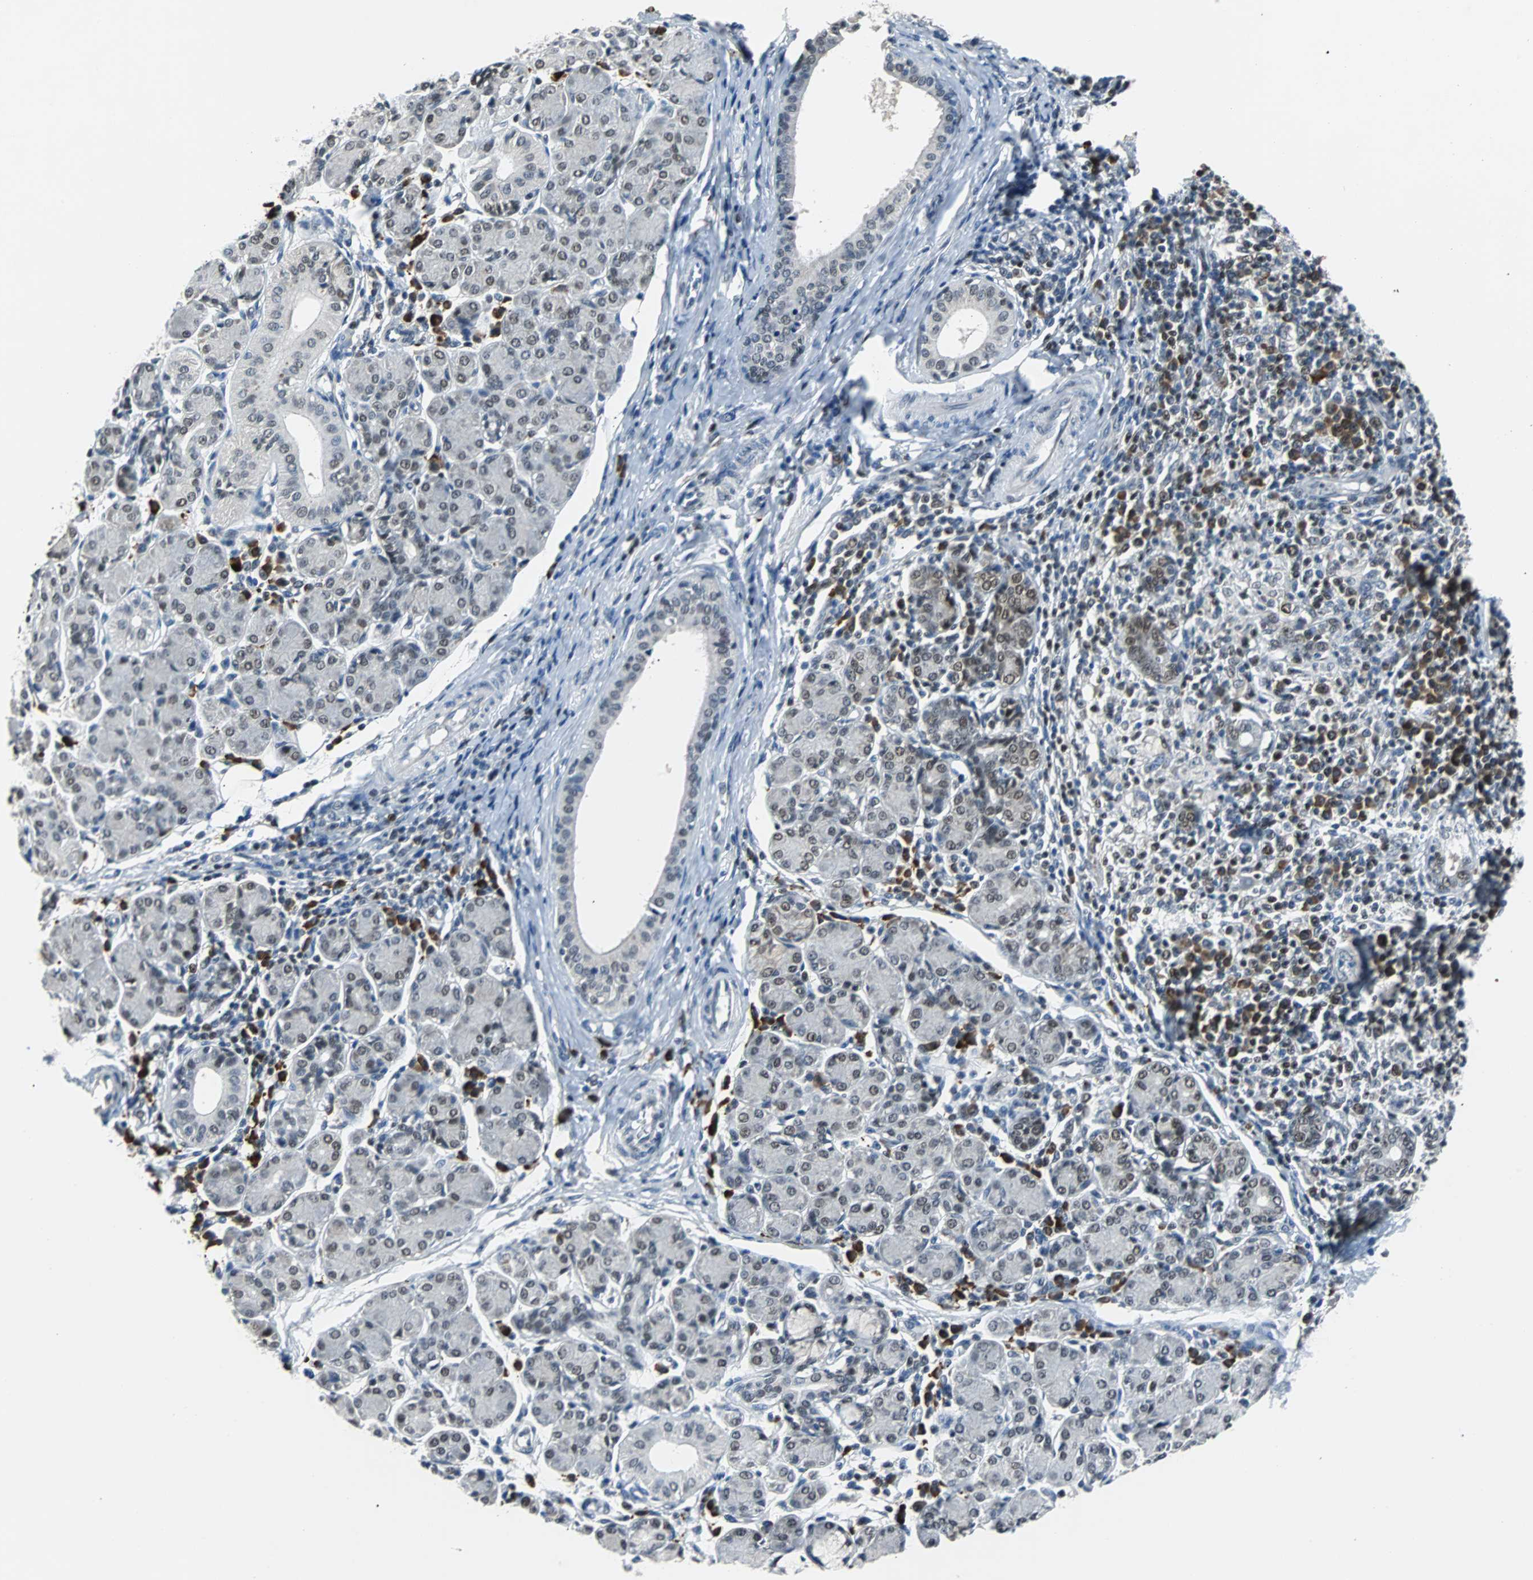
{"staining": {"intensity": "moderate", "quantity": "<25%", "location": "nuclear"}, "tissue": "salivary gland", "cell_type": "Glandular cells", "image_type": "normal", "snomed": [{"axis": "morphology", "description": "Normal tissue, NOS"}, {"axis": "morphology", "description": "Inflammation, NOS"}, {"axis": "topography", "description": "Lymph node"}, {"axis": "topography", "description": "Salivary gland"}], "caption": "Immunohistochemistry staining of normal salivary gland, which exhibits low levels of moderate nuclear positivity in about <25% of glandular cells indicating moderate nuclear protein staining. The staining was performed using DAB (brown) for protein detection and nuclei were counterstained in hematoxylin (blue).", "gene": "USP28", "patient": {"sex": "male", "age": 3}}